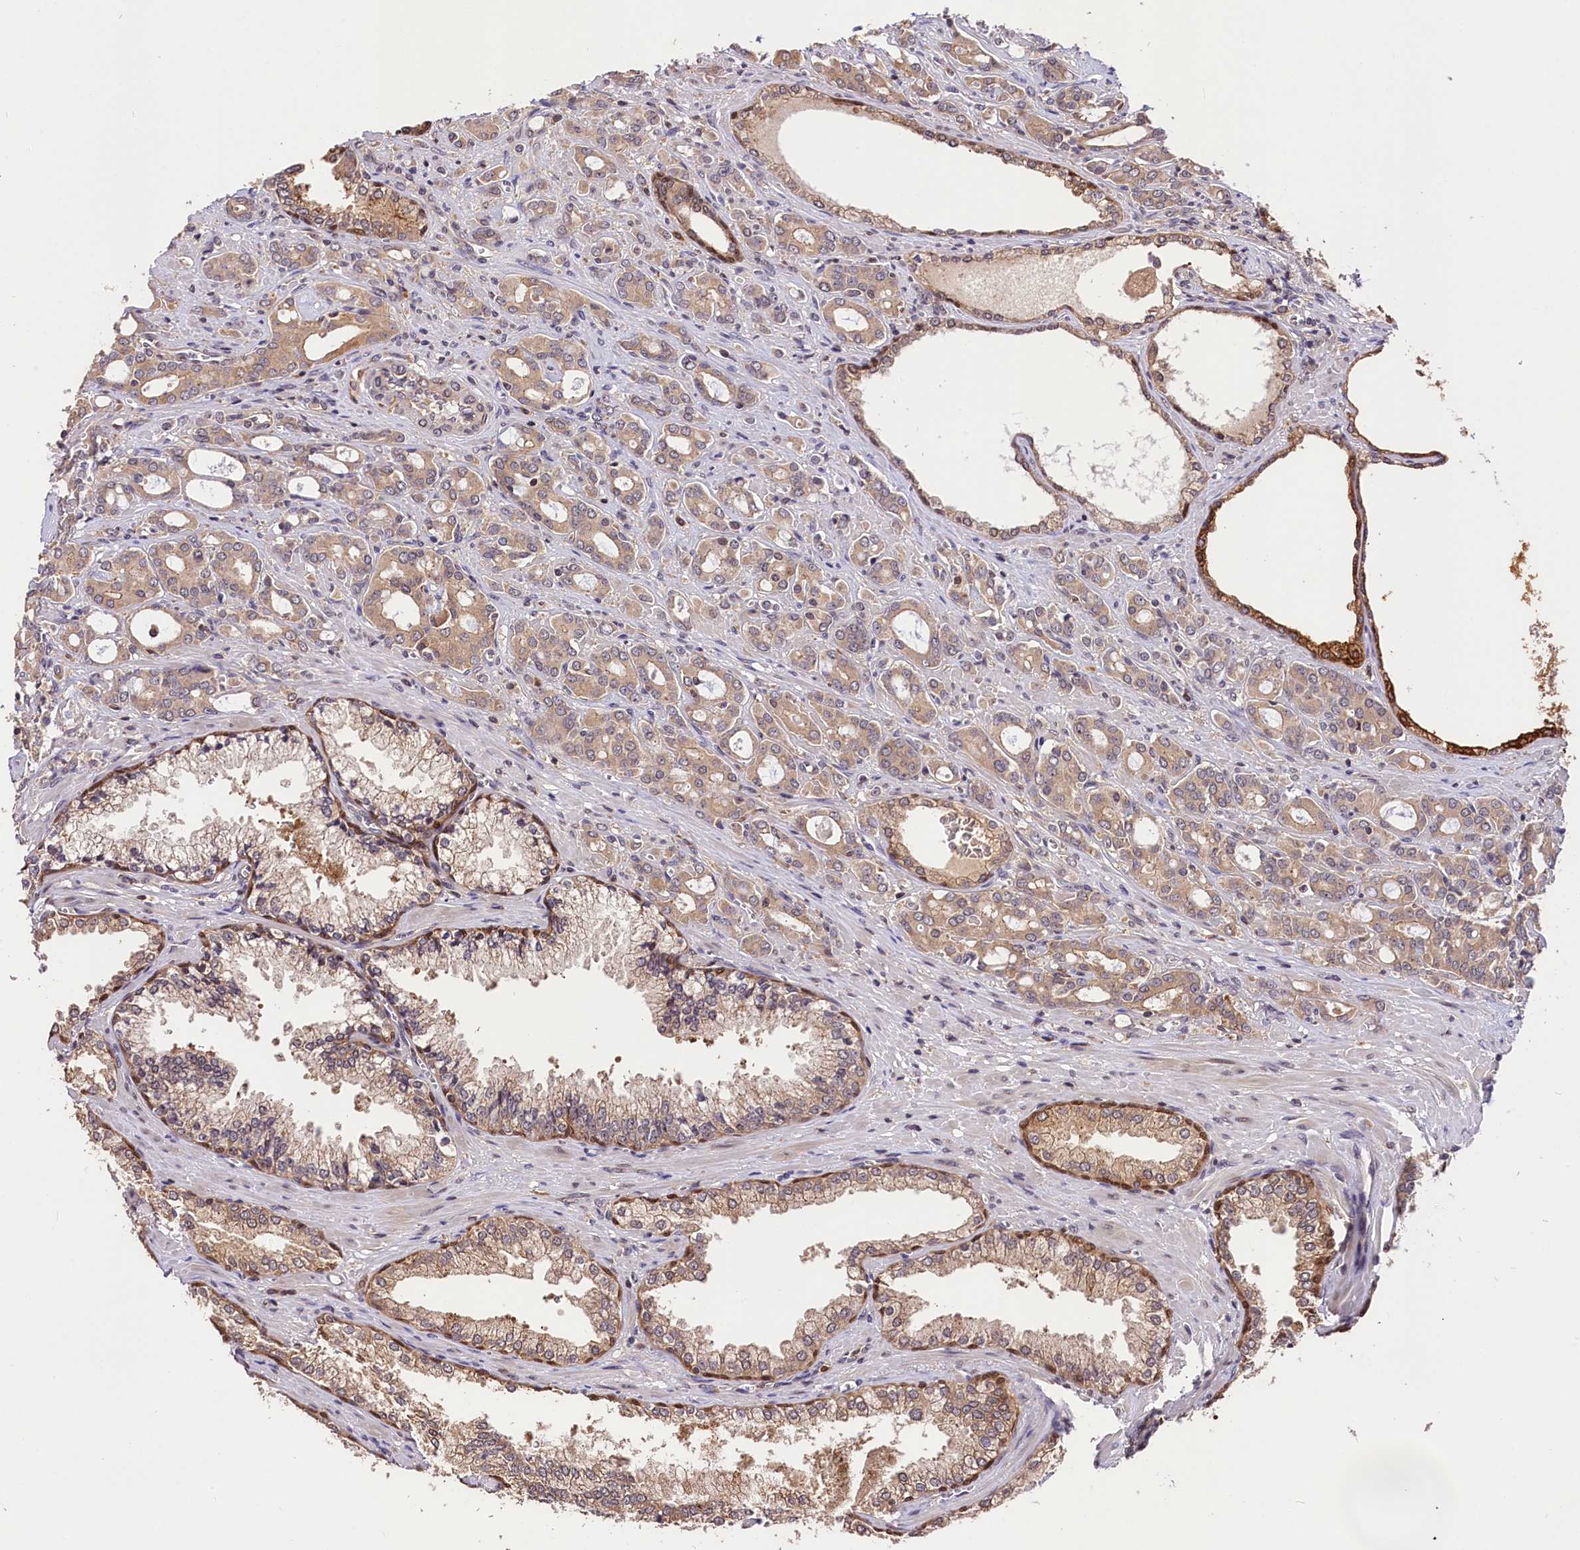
{"staining": {"intensity": "weak", "quantity": ">75%", "location": "cytoplasmic/membranous"}, "tissue": "prostate cancer", "cell_type": "Tumor cells", "image_type": "cancer", "snomed": [{"axis": "morphology", "description": "Adenocarcinoma, High grade"}, {"axis": "topography", "description": "Prostate"}], "caption": "Immunohistochemistry (IHC) staining of prostate cancer (adenocarcinoma (high-grade)), which displays low levels of weak cytoplasmic/membranous positivity in approximately >75% of tumor cells indicating weak cytoplasmic/membranous protein expression. The staining was performed using DAB (3,3'-diaminobenzidine) (brown) for protein detection and nuclei were counterstained in hematoxylin (blue).", "gene": "CHORDC1", "patient": {"sex": "male", "age": 72}}